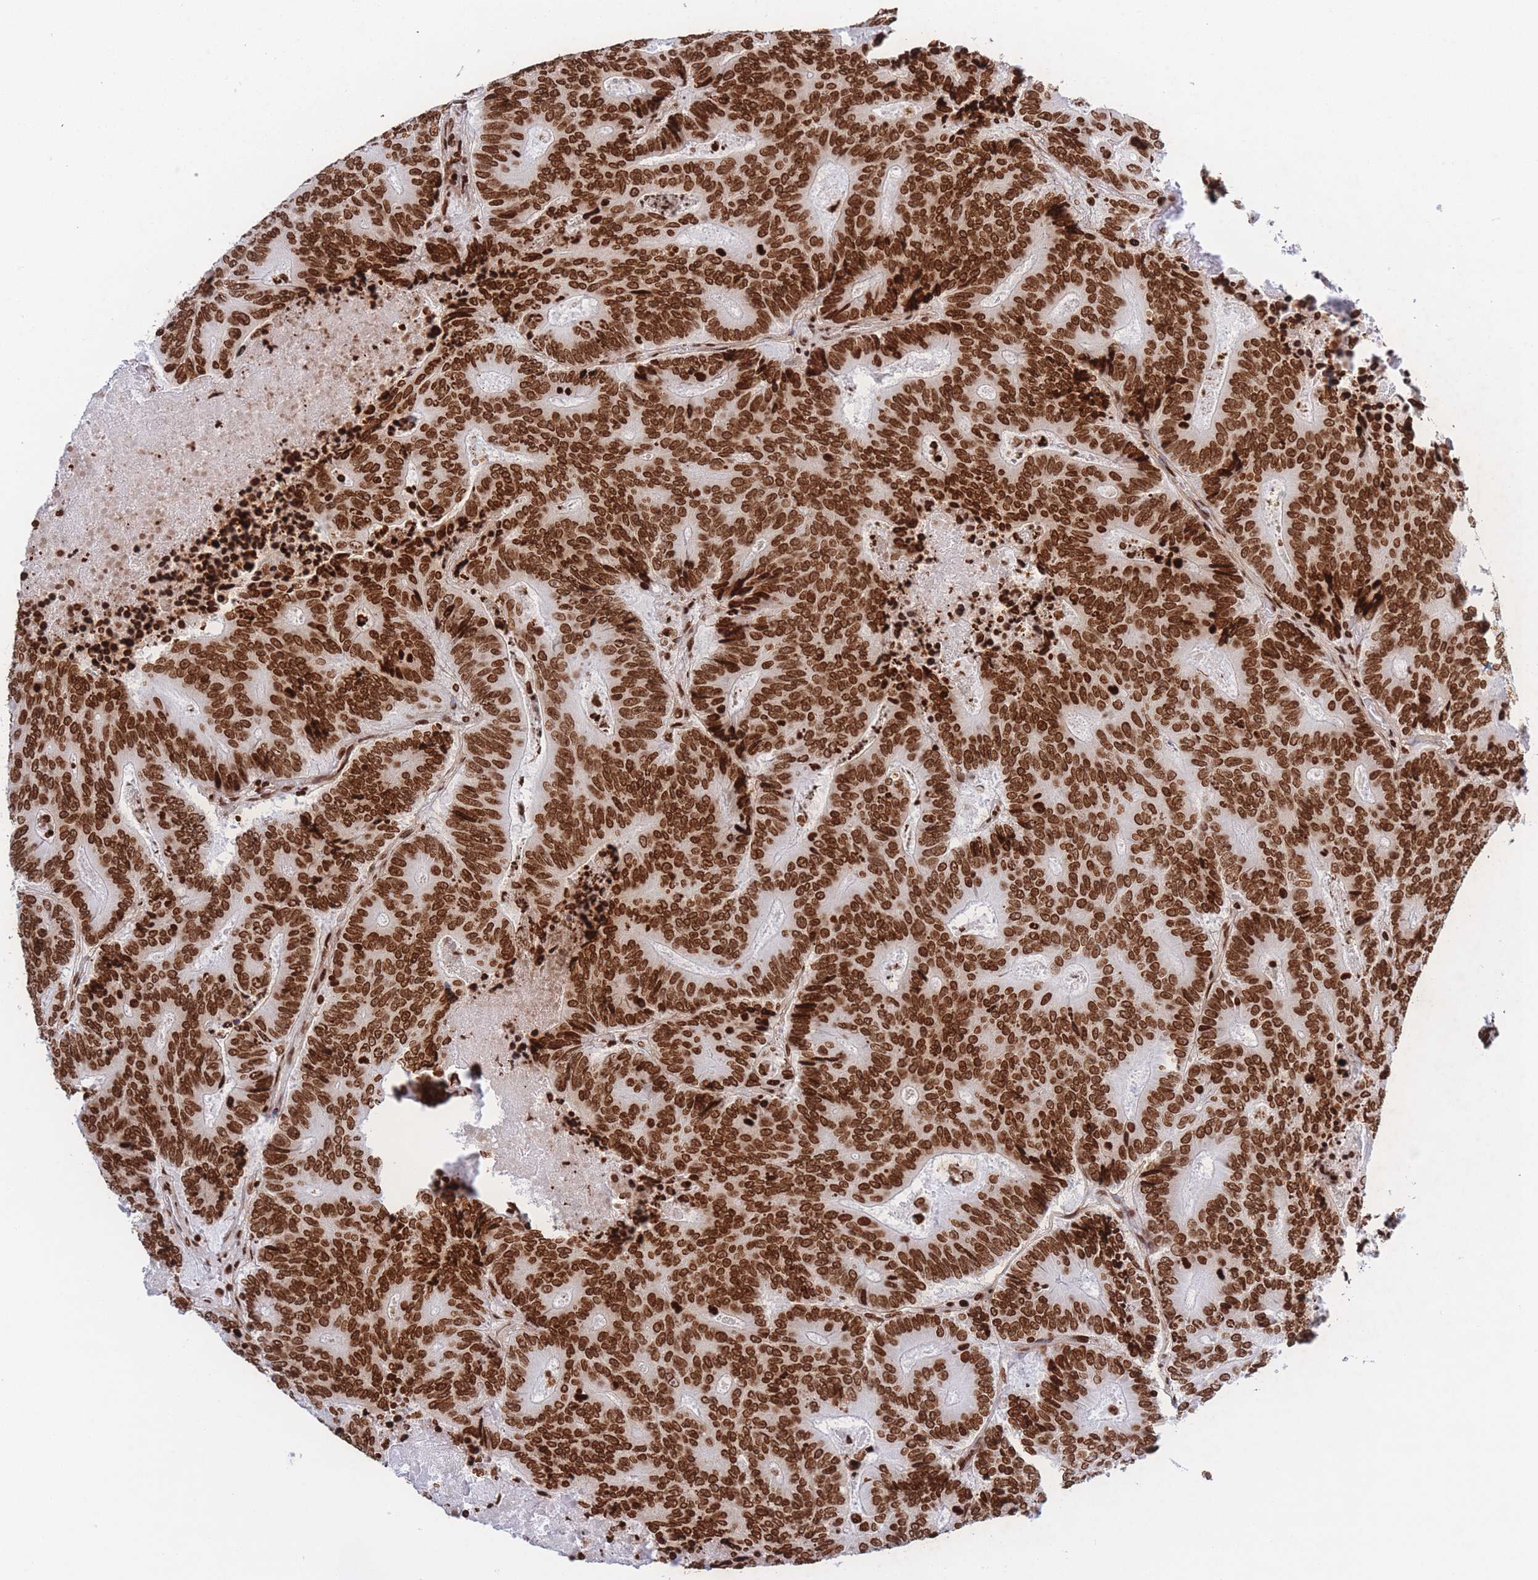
{"staining": {"intensity": "strong", "quantity": ">75%", "location": "nuclear"}, "tissue": "colorectal cancer", "cell_type": "Tumor cells", "image_type": "cancer", "snomed": [{"axis": "morphology", "description": "Adenocarcinoma, NOS"}, {"axis": "topography", "description": "Colon"}], "caption": "Protein positivity by immunohistochemistry (IHC) exhibits strong nuclear staining in about >75% of tumor cells in adenocarcinoma (colorectal).", "gene": "H2BC11", "patient": {"sex": "male", "age": 83}}